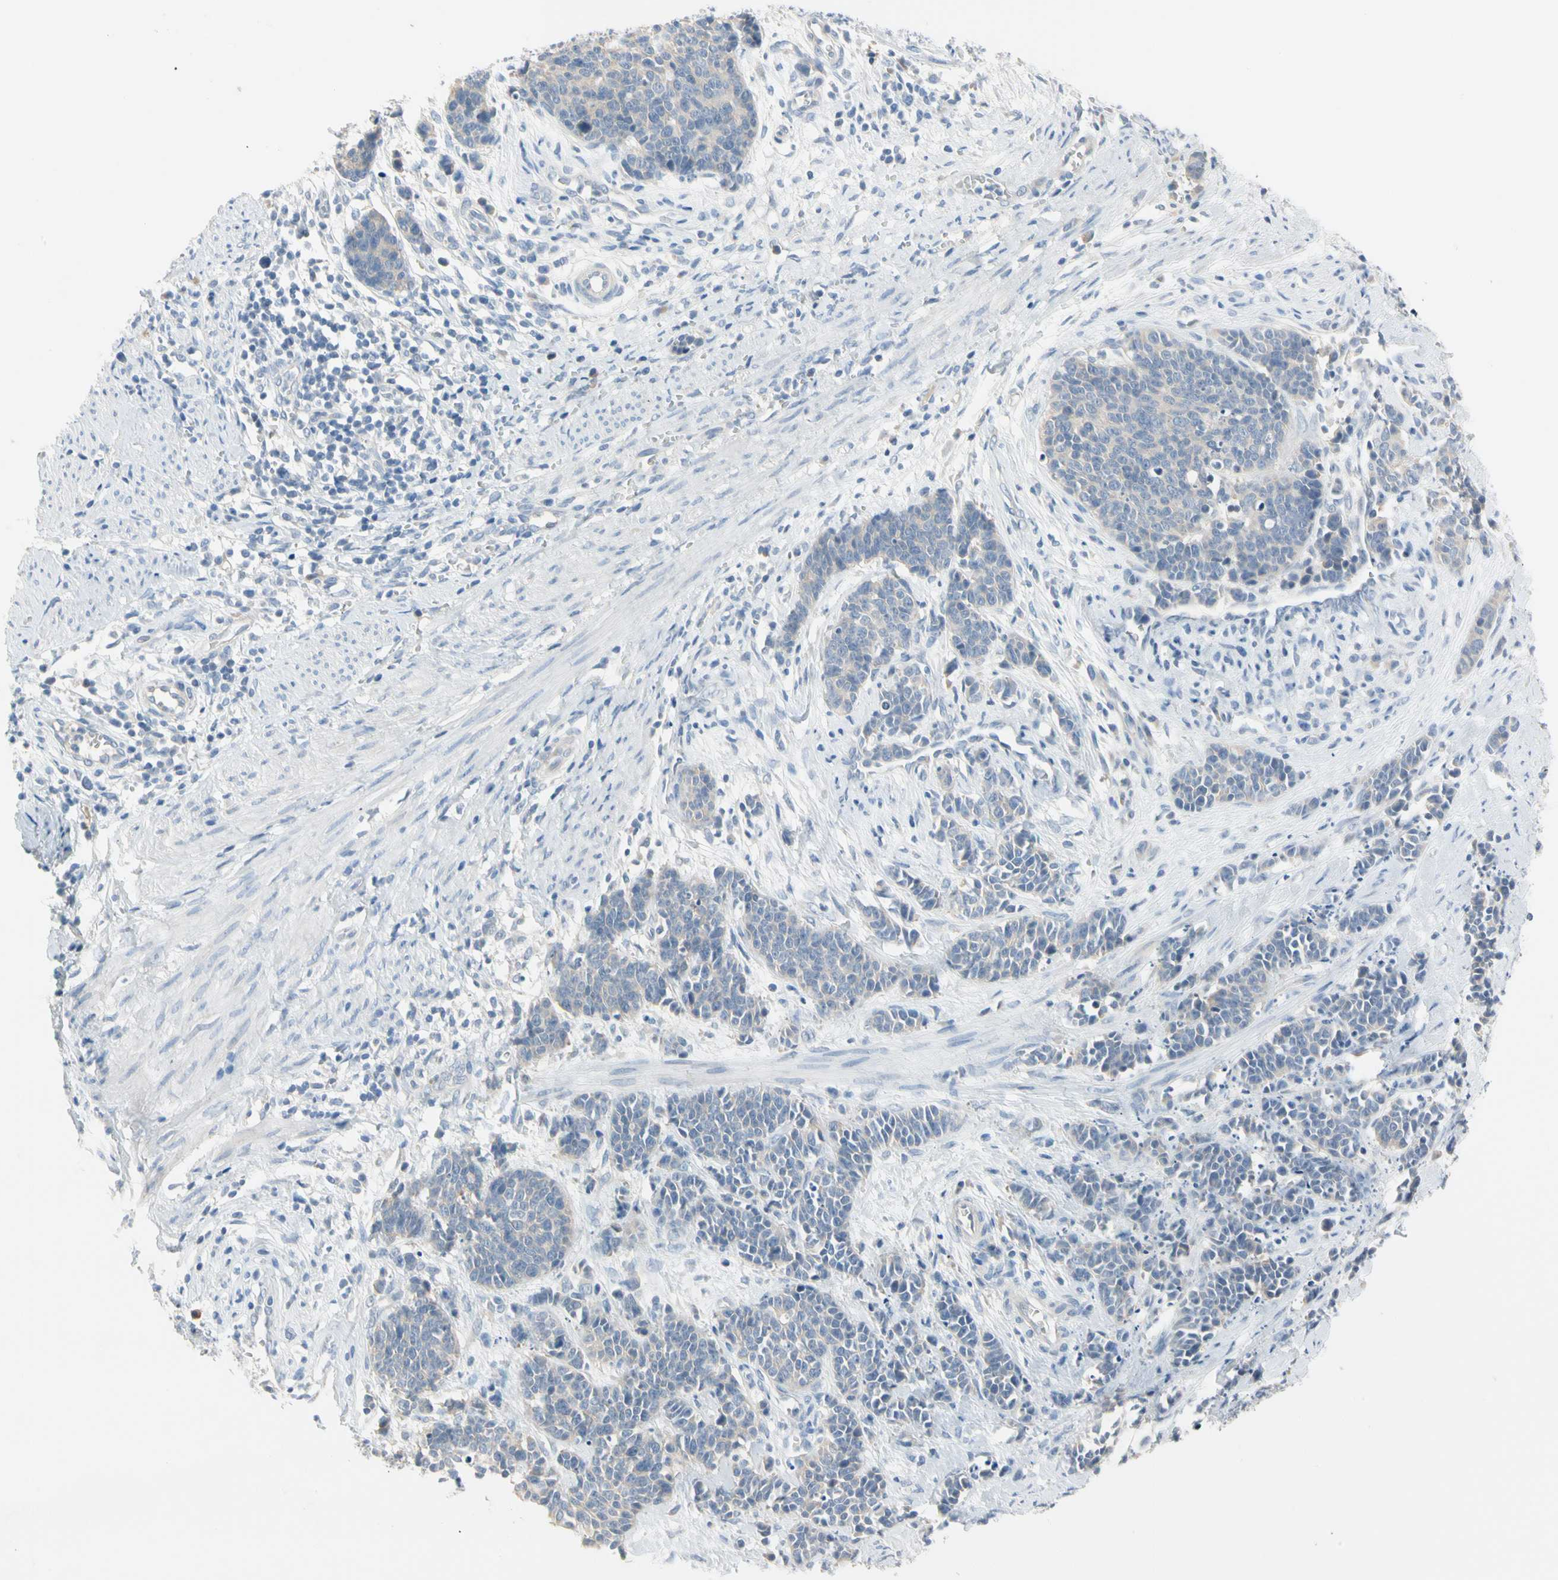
{"staining": {"intensity": "negative", "quantity": "none", "location": "none"}, "tissue": "cervical cancer", "cell_type": "Tumor cells", "image_type": "cancer", "snomed": [{"axis": "morphology", "description": "Squamous cell carcinoma, NOS"}, {"axis": "topography", "description": "Cervix"}], "caption": "This is an immunohistochemistry histopathology image of human cervical squamous cell carcinoma. There is no staining in tumor cells.", "gene": "MARK1", "patient": {"sex": "female", "age": 35}}